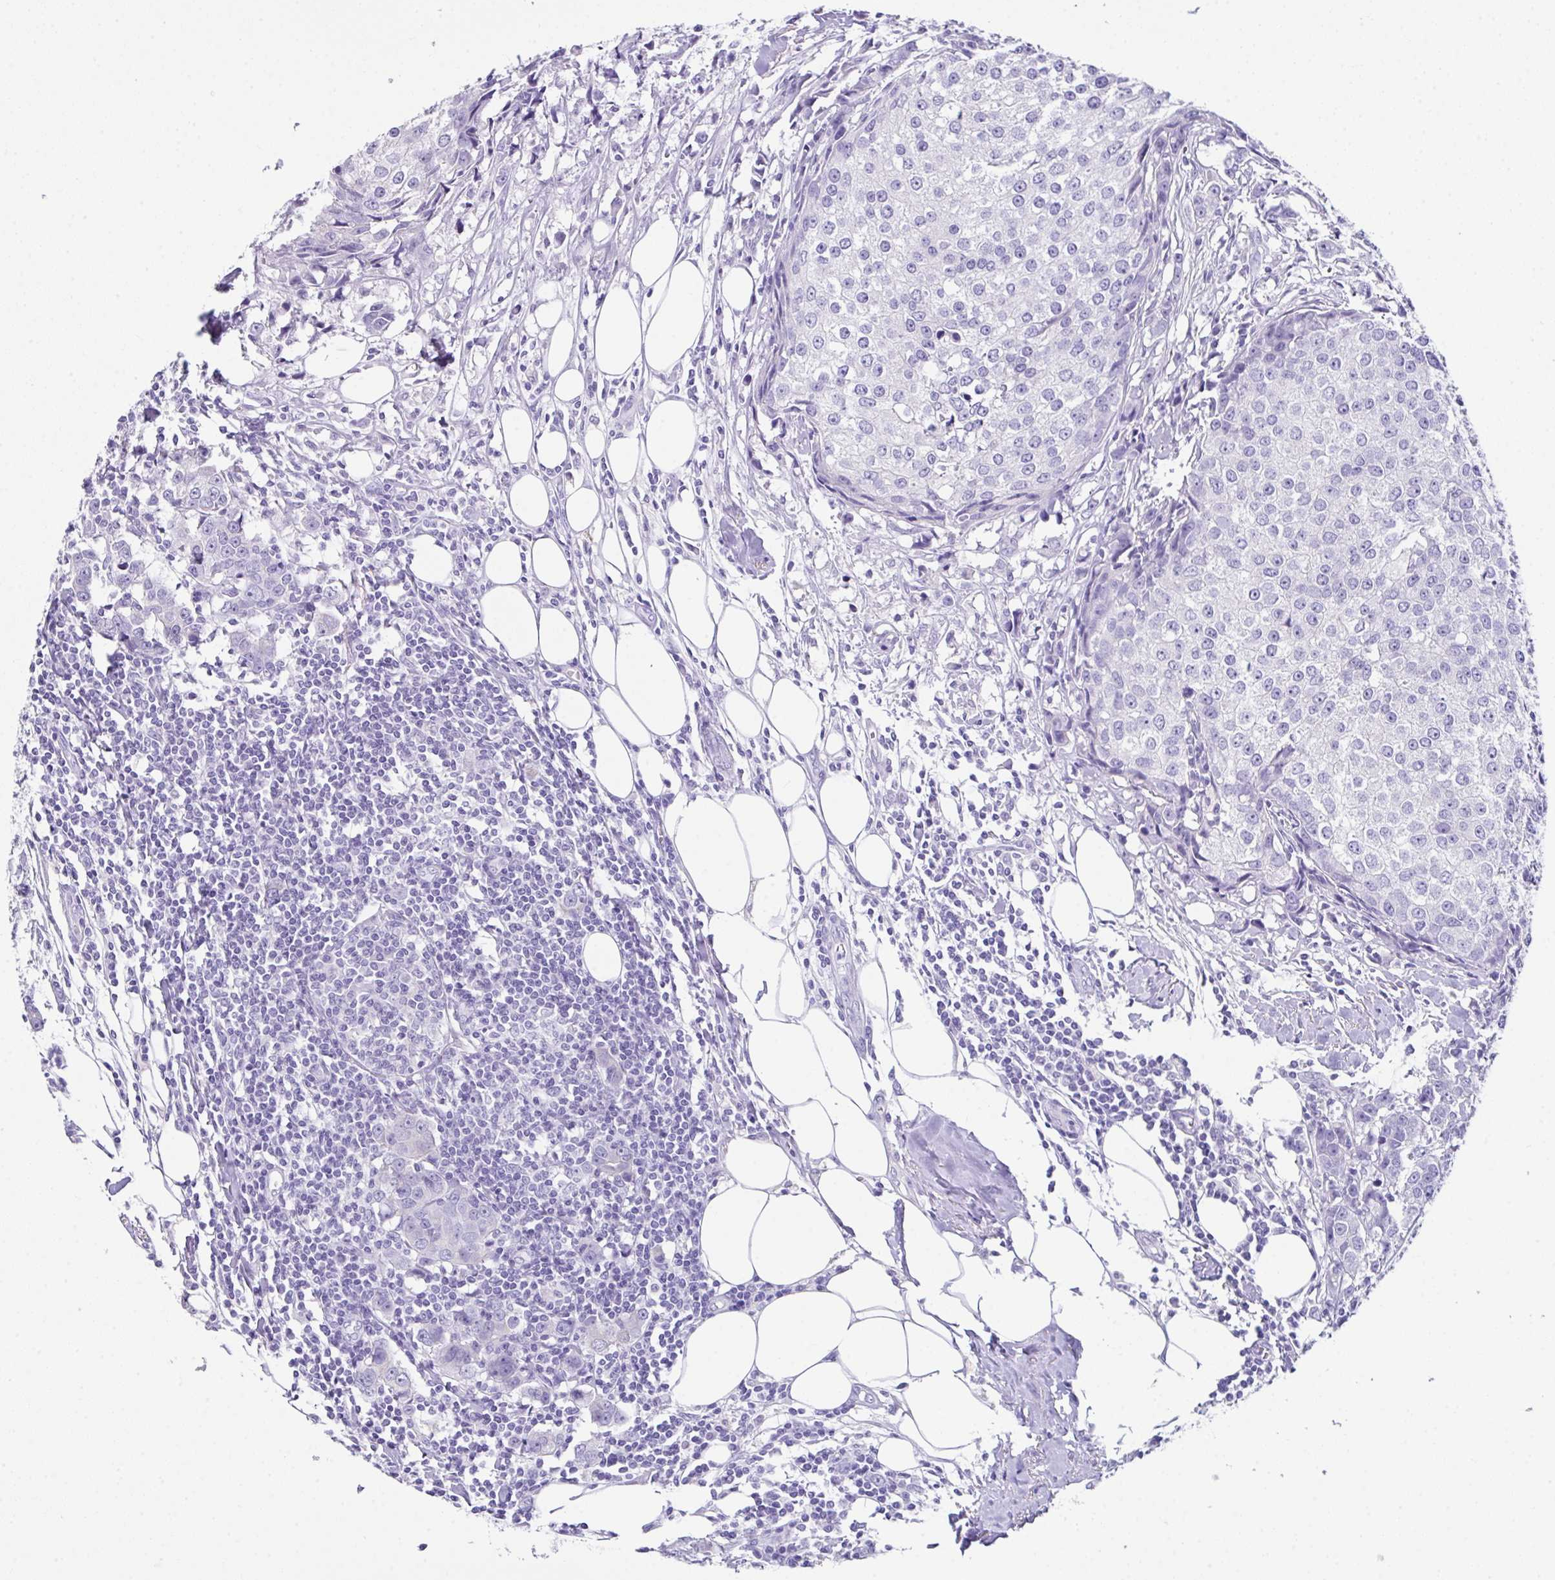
{"staining": {"intensity": "negative", "quantity": "none", "location": "none"}, "tissue": "breast cancer", "cell_type": "Tumor cells", "image_type": "cancer", "snomed": [{"axis": "morphology", "description": "Duct carcinoma"}, {"axis": "topography", "description": "Breast"}], "caption": "Tumor cells are negative for brown protein staining in breast infiltrating ductal carcinoma.", "gene": "LGALS4", "patient": {"sex": "female", "age": 80}}